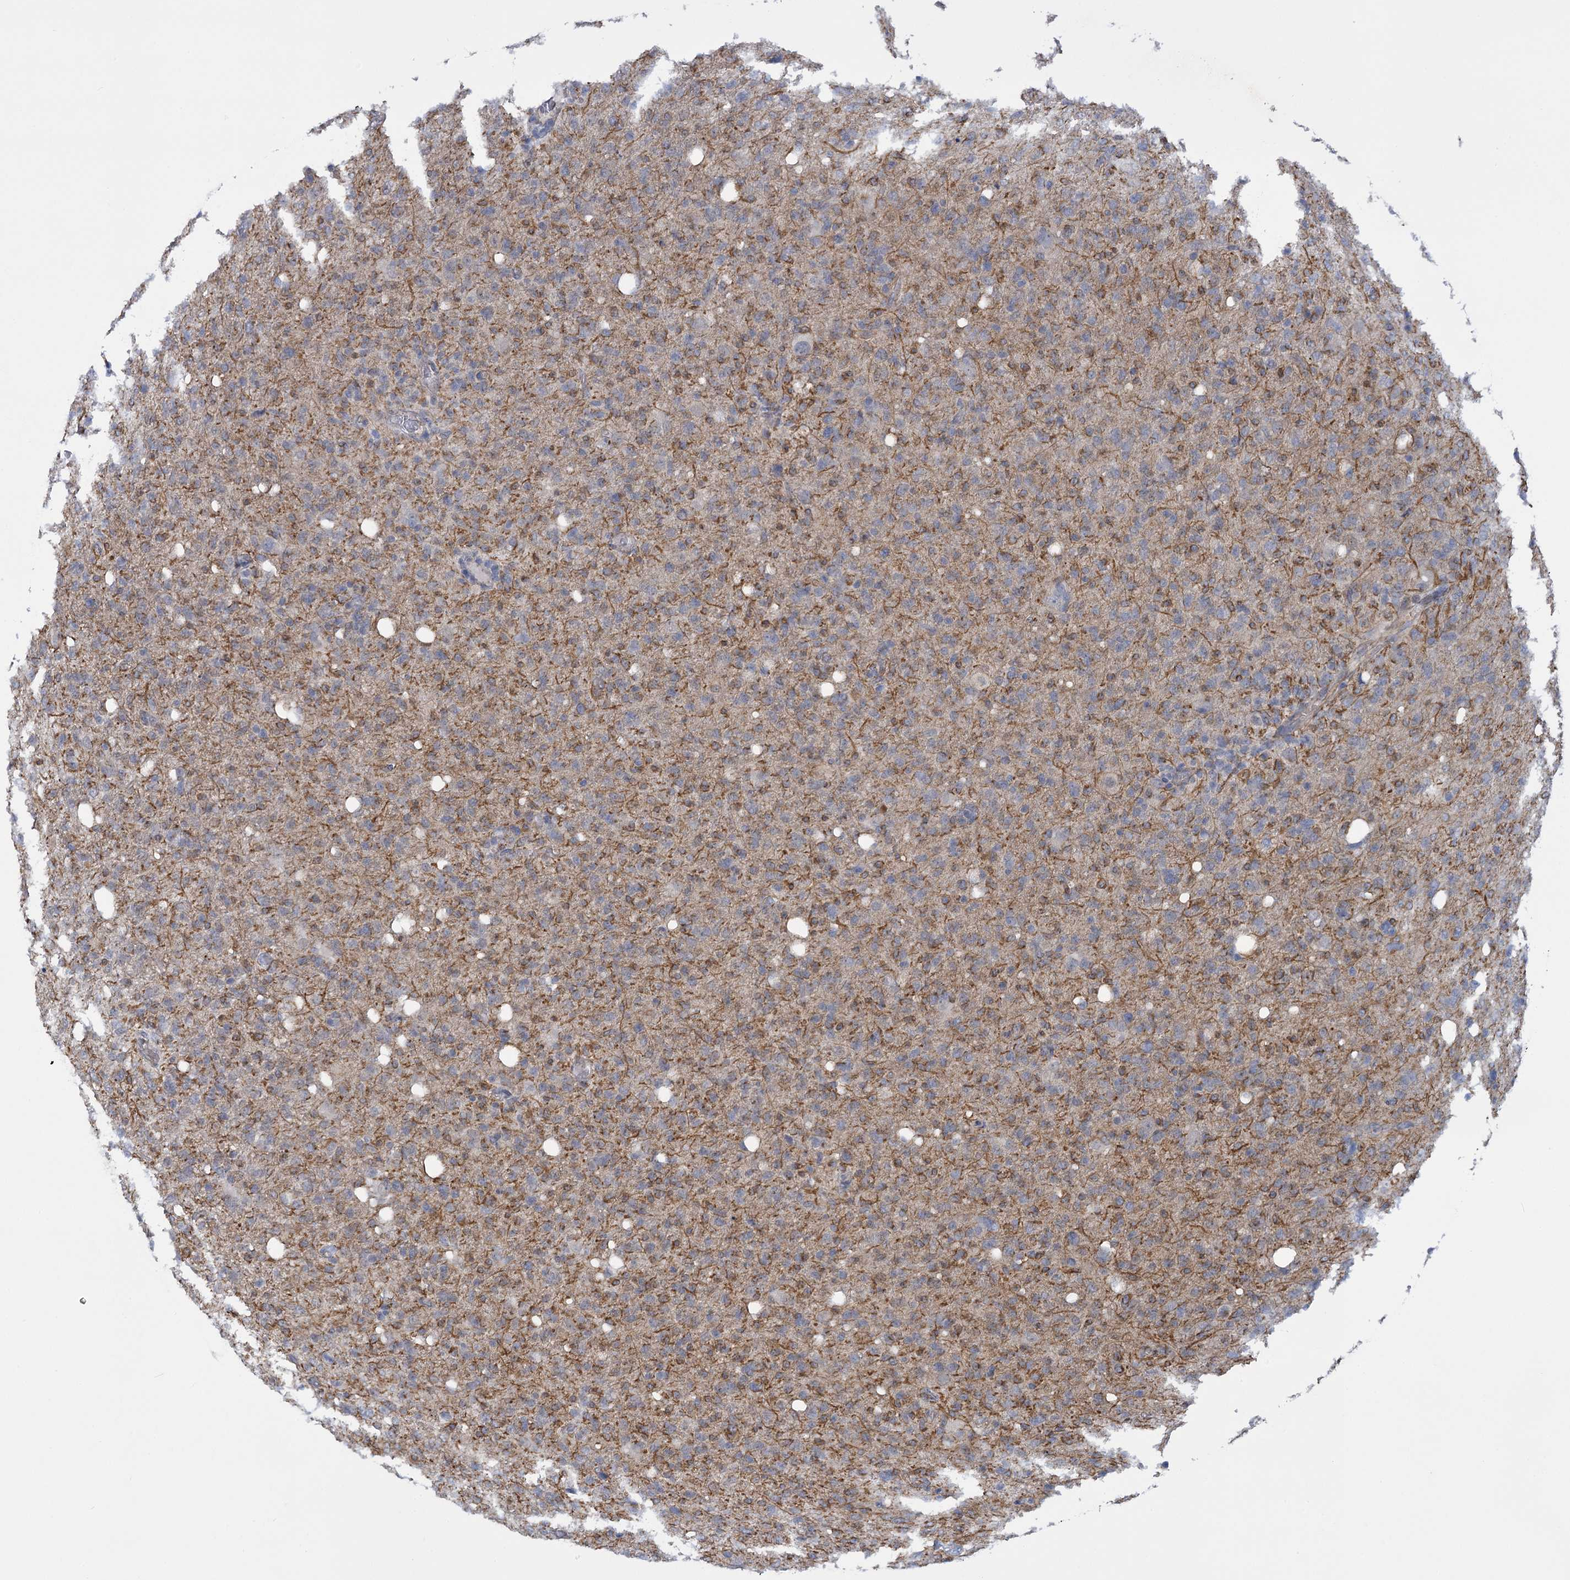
{"staining": {"intensity": "moderate", "quantity": "25%-75%", "location": "cytoplasmic/membranous"}, "tissue": "glioma", "cell_type": "Tumor cells", "image_type": "cancer", "snomed": [{"axis": "morphology", "description": "Glioma, malignant, High grade"}, {"axis": "topography", "description": "Brain"}], "caption": "Tumor cells exhibit medium levels of moderate cytoplasmic/membranous positivity in about 25%-75% of cells in human malignant glioma (high-grade).", "gene": "MBLAC2", "patient": {"sex": "female", "age": 57}}